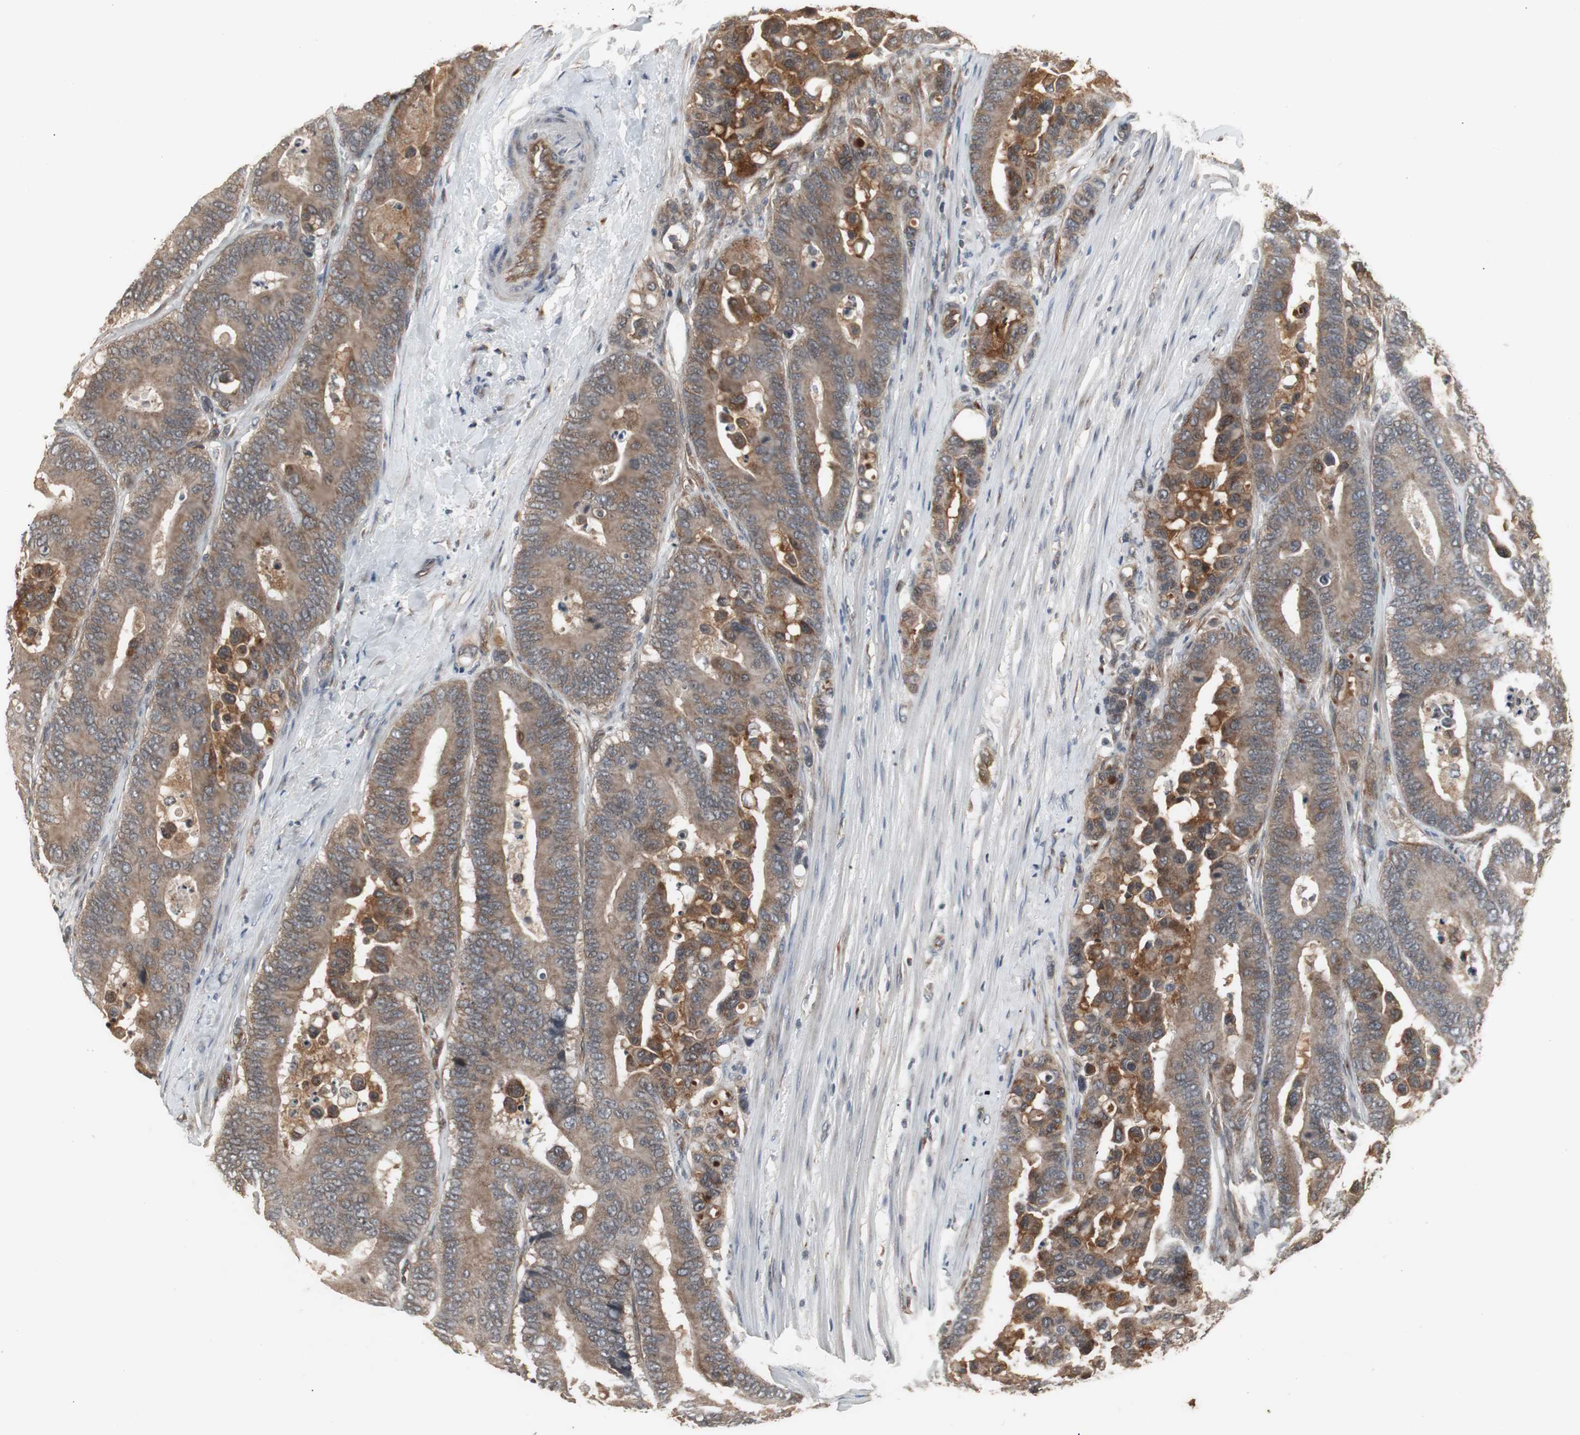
{"staining": {"intensity": "moderate", "quantity": ">75%", "location": "cytoplasmic/membranous"}, "tissue": "colorectal cancer", "cell_type": "Tumor cells", "image_type": "cancer", "snomed": [{"axis": "morphology", "description": "Normal tissue, NOS"}, {"axis": "morphology", "description": "Adenocarcinoma, NOS"}, {"axis": "topography", "description": "Colon"}], "caption": "The image demonstrates staining of adenocarcinoma (colorectal), revealing moderate cytoplasmic/membranous protein staining (brown color) within tumor cells. (brown staining indicates protein expression, while blue staining denotes nuclei).", "gene": "ATP2B2", "patient": {"sex": "male", "age": 82}}